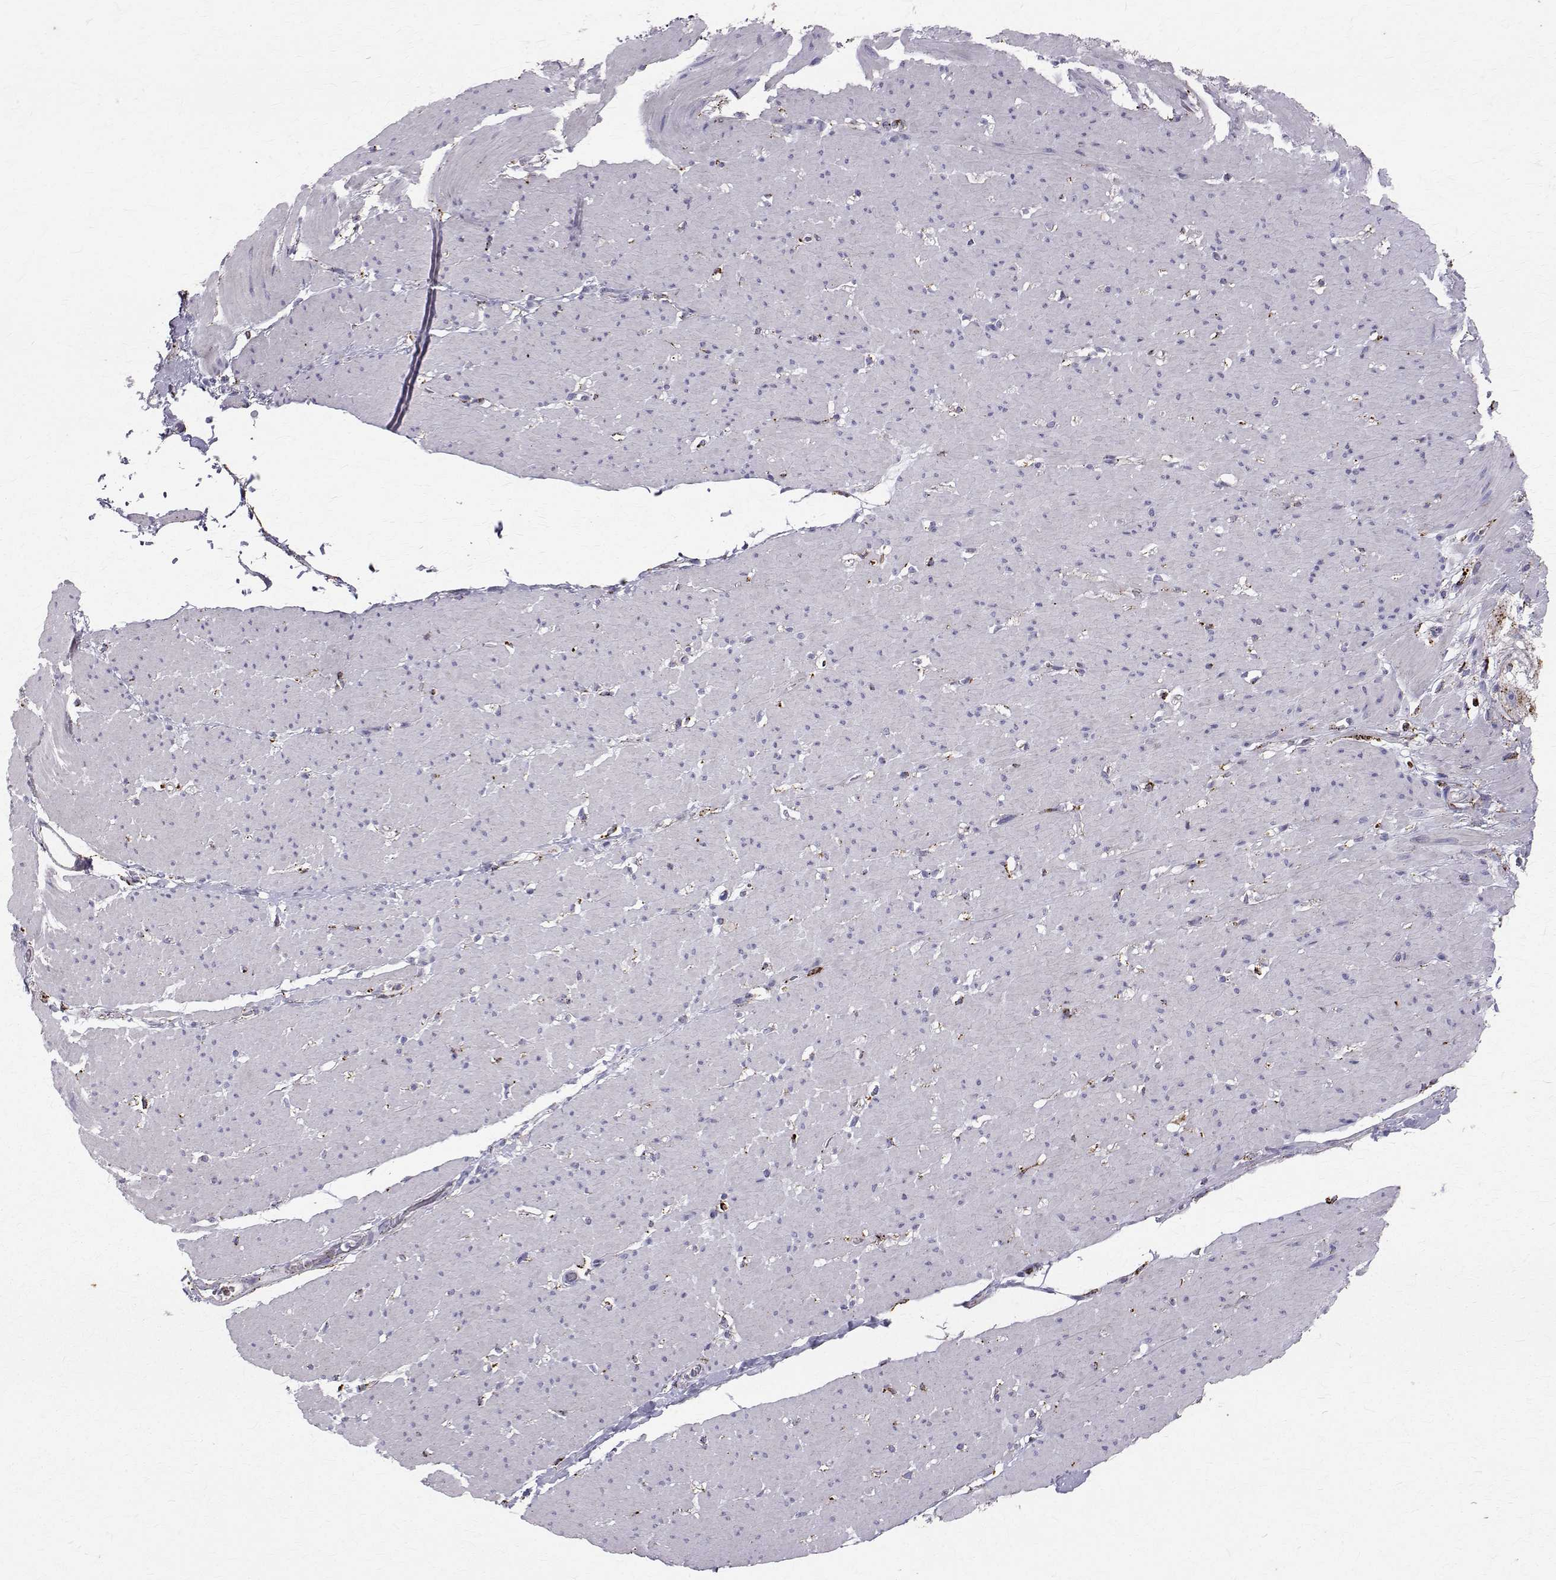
{"staining": {"intensity": "weak", "quantity": "25%-75%", "location": "cytoplasmic/membranous"}, "tissue": "smooth muscle", "cell_type": "Smooth muscle cells", "image_type": "normal", "snomed": [{"axis": "morphology", "description": "Normal tissue, NOS"}, {"axis": "topography", "description": "Smooth muscle"}, {"axis": "topography", "description": "Rectum"}], "caption": "Brown immunohistochemical staining in benign smooth muscle exhibits weak cytoplasmic/membranous expression in approximately 25%-75% of smooth muscle cells.", "gene": "TPP1", "patient": {"sex": "male", "age": 53}}